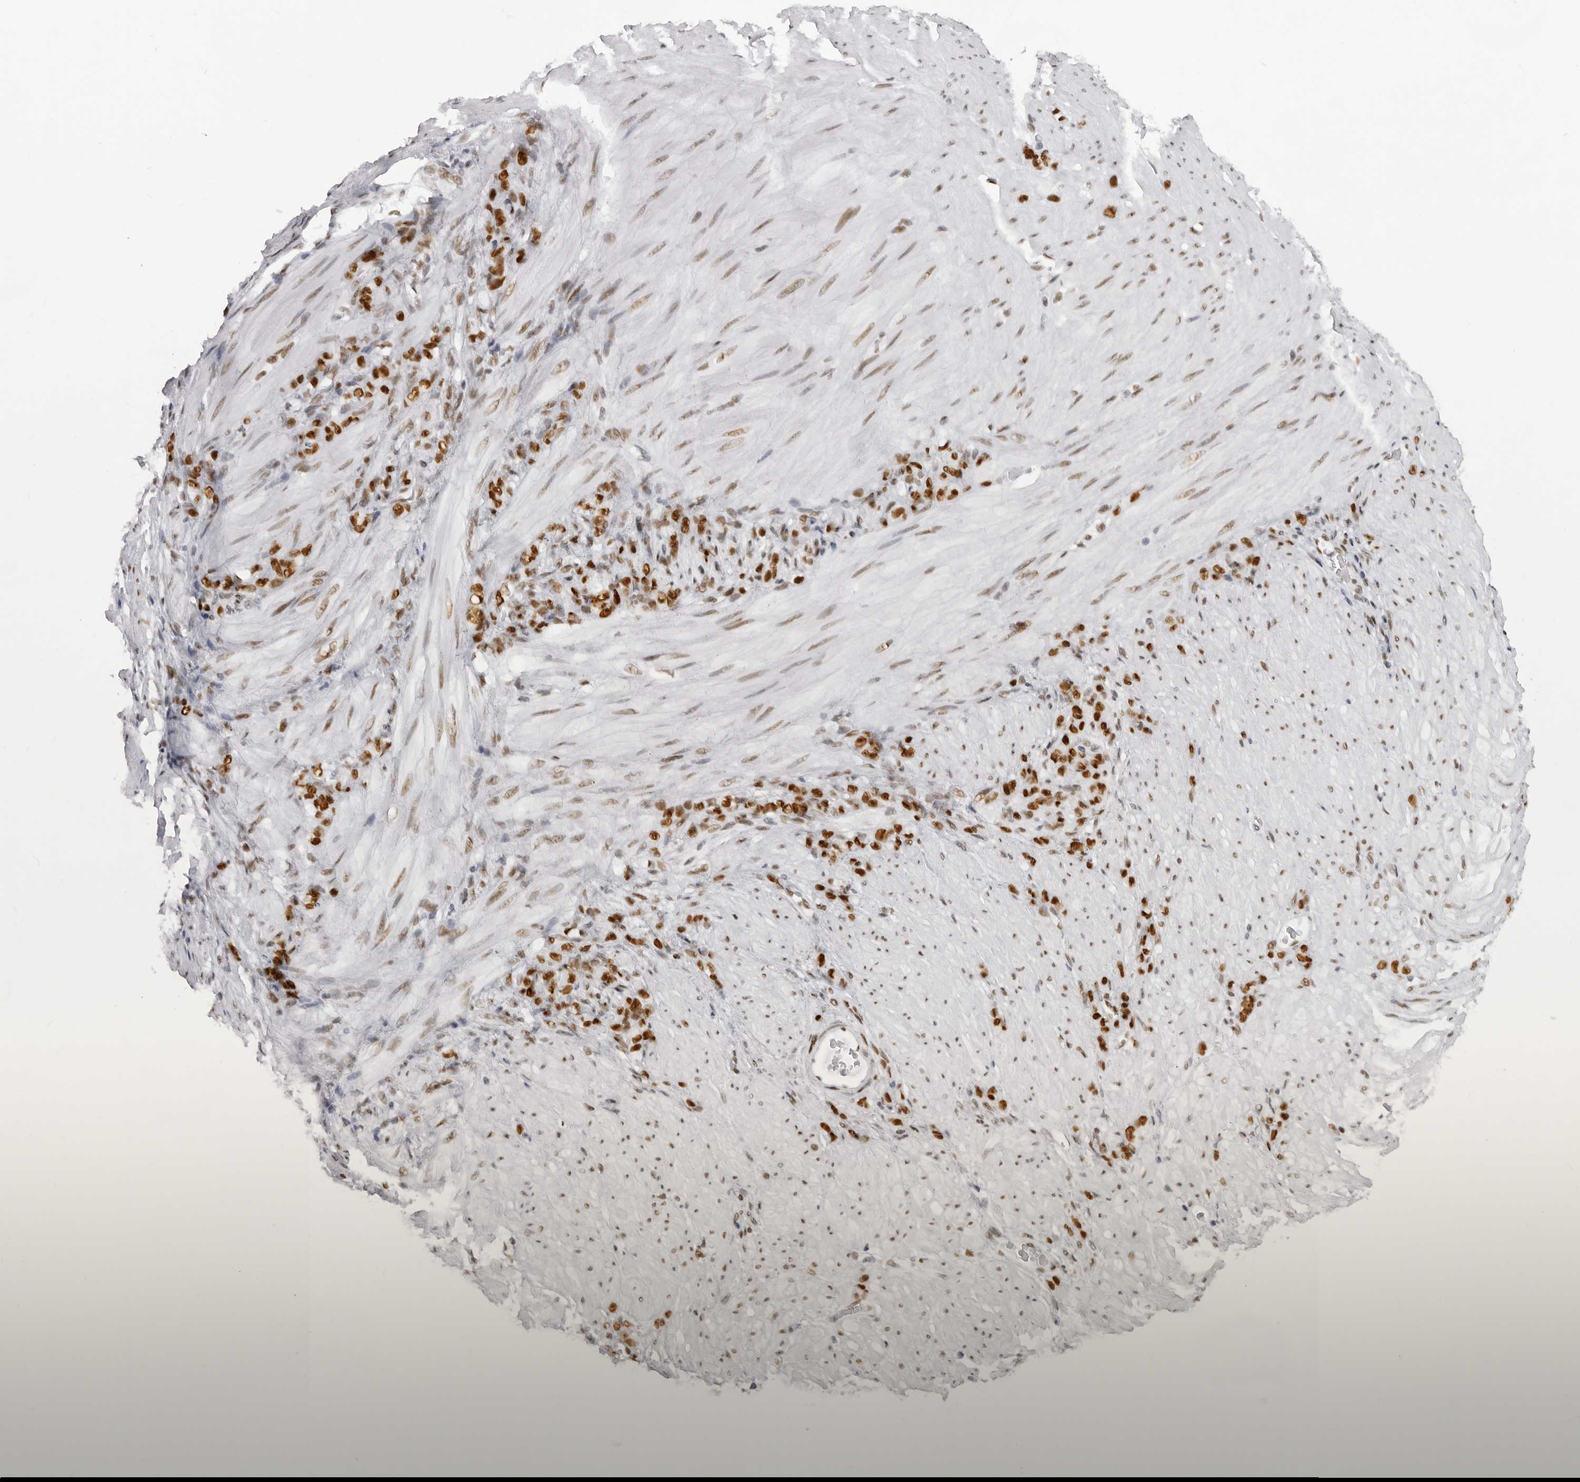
{"staining": {"intensity": "strong", "quantity": ">75%", "location": "nuclear"}, "tissue": "stomach cancer", "cell_type": "Tumor cells", "image_type": "cancer", "snomed": [{"axis": "morphology", "description": "Normal tissue, NOS"}, {"axis": "morphology", "description": "Adenocarcinoma, NOS"}, {"axis": "topography", "description": "Stomach"}], "caption": "Protein expression analysis of stomach adenocarcinoma displays strong nuclear expression in about >75% of tumor cells.", "gene": "IRF2BP2", "patient": {"sex": "male", "age": 82}}